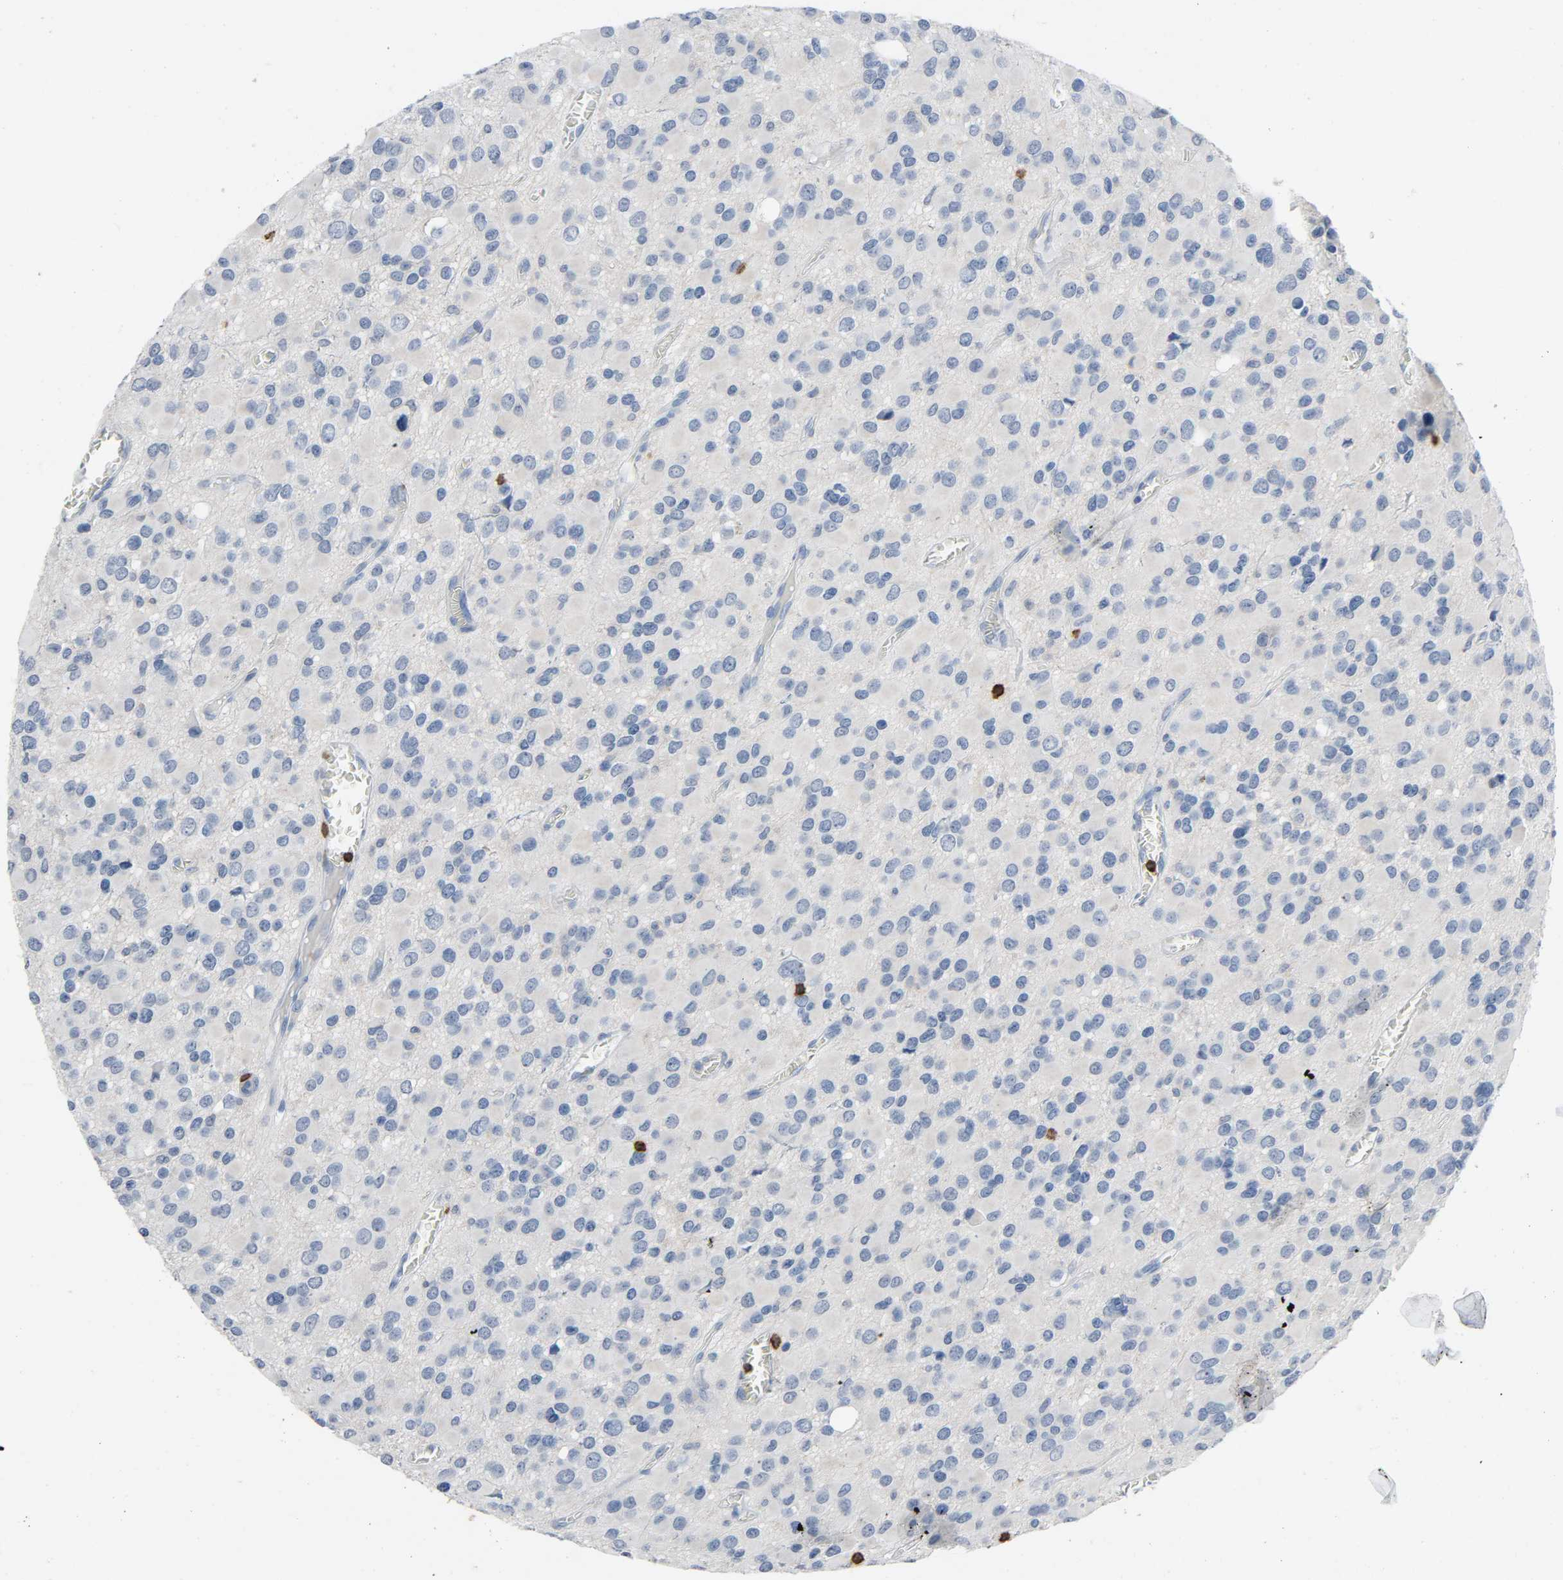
{"staining": {"intensity": "negative", "quantity": "none", "location": "none"}, "tissue": "glioma", "cell_type": "Tumor cells", "image_type": "cancer", "snomed": [{"axis": "morphology", "description": "Glioma, malignant, Low grade"}, {"axis": "topography", "description": "Brain"}], "caption": "There is no significant expression in tumor cells of glioma. (DAB IHC, high magnification).", "gene": "LCK", "patient": {"sex": "male", "age": 42}}